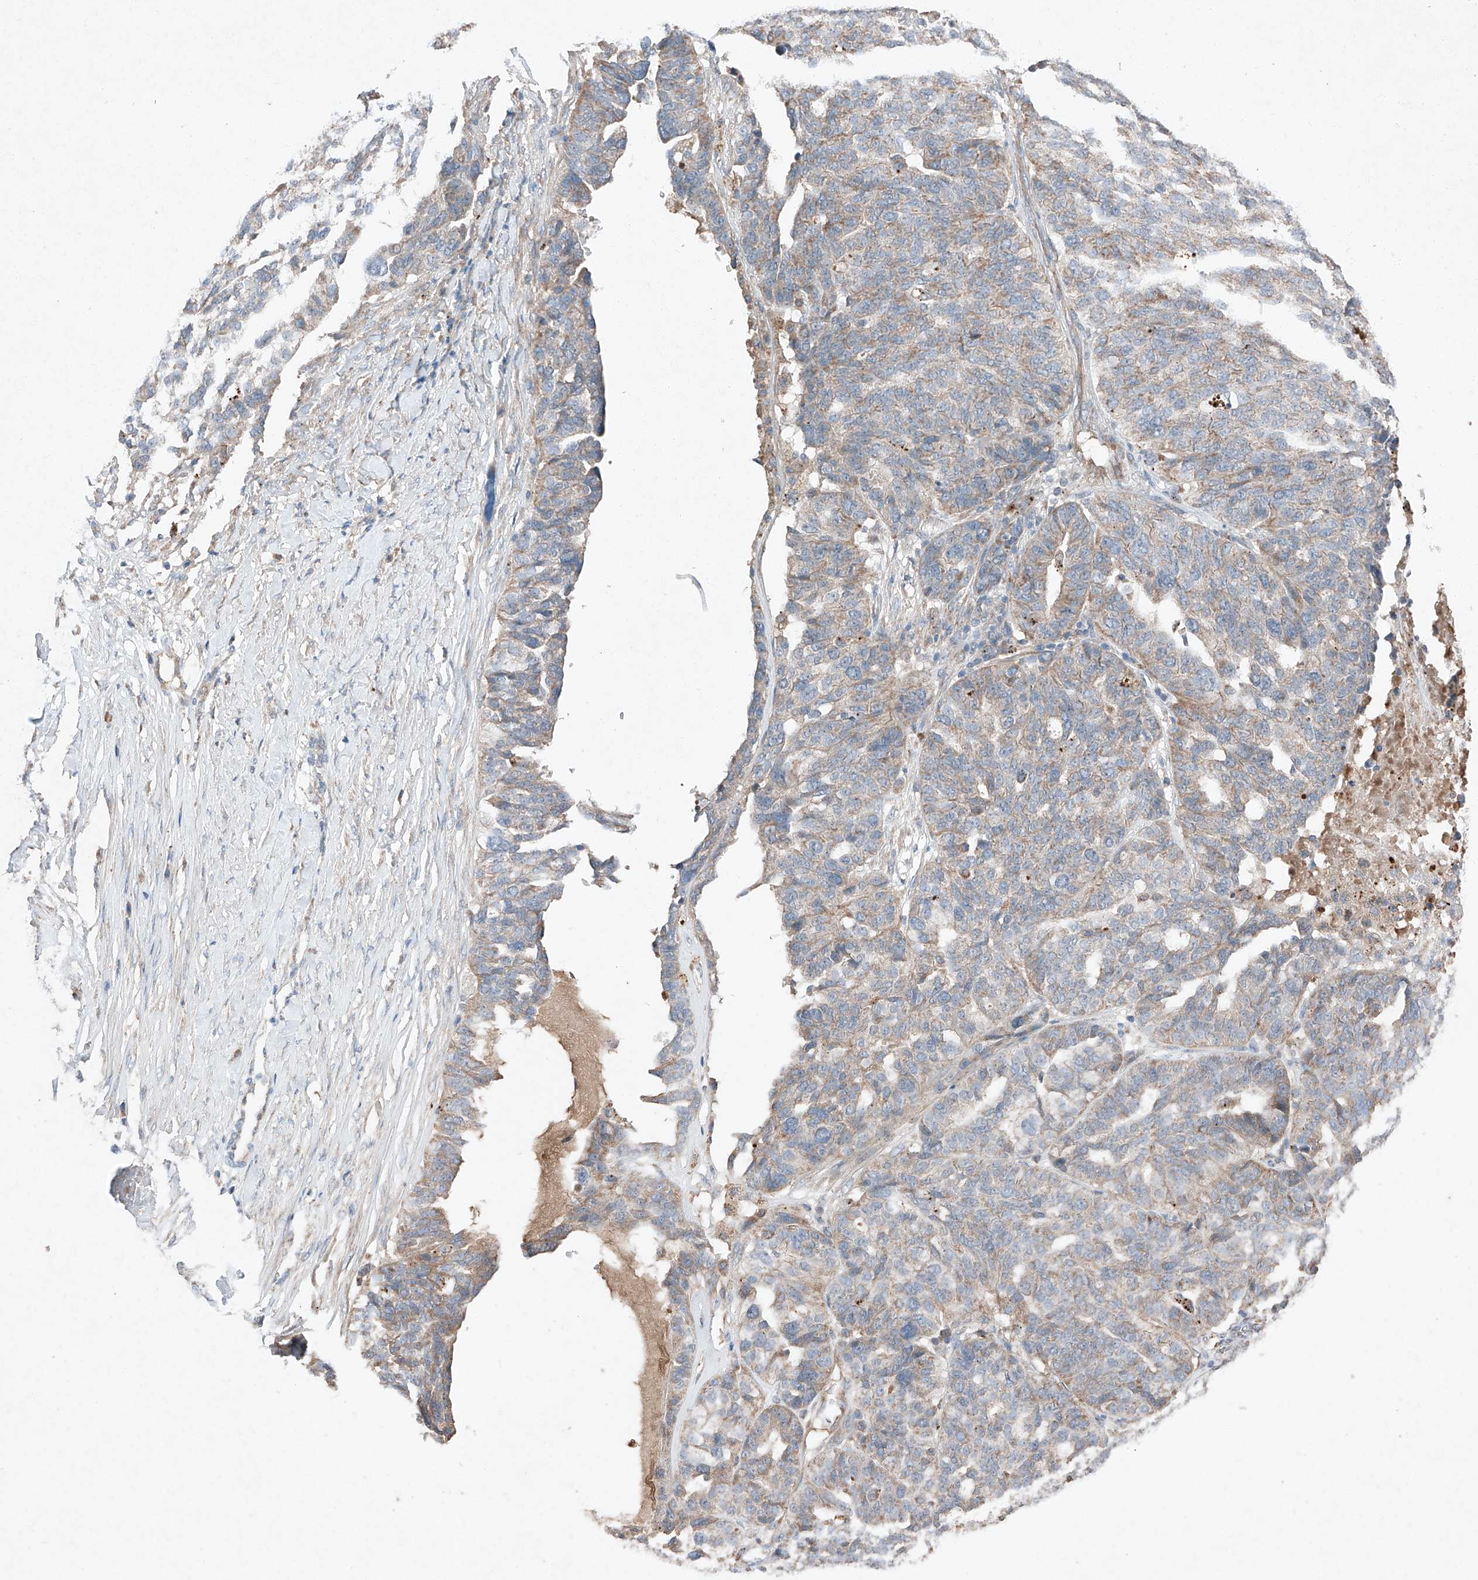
{"staining": {"intensity": "weak", "quantity": "25%-75%", "location": "cytoplasmic/membranous"}, "tissue": "ovarian cancer", "cell_type": "Tumor cells", "image_type": "cancer", "snomed": [{"axis": "morphology", "description": "Cystadenocarcinoma, serous, NOS"}, {"axis": "topography", "description": "Ovary"}], "caption": "The micrograph shows a brown stain indicating the presence of a protein in the cytoplasmic/membranous of tumor cells in serous cystadenocarcinoma (ovarian). The protein is stained brown, and the nuclei are stained in blue (DAB IHC with brightfield microscopy, high magnification).", "gene": "RUSC1", "patient": {"sex": "female", "age": 59}}